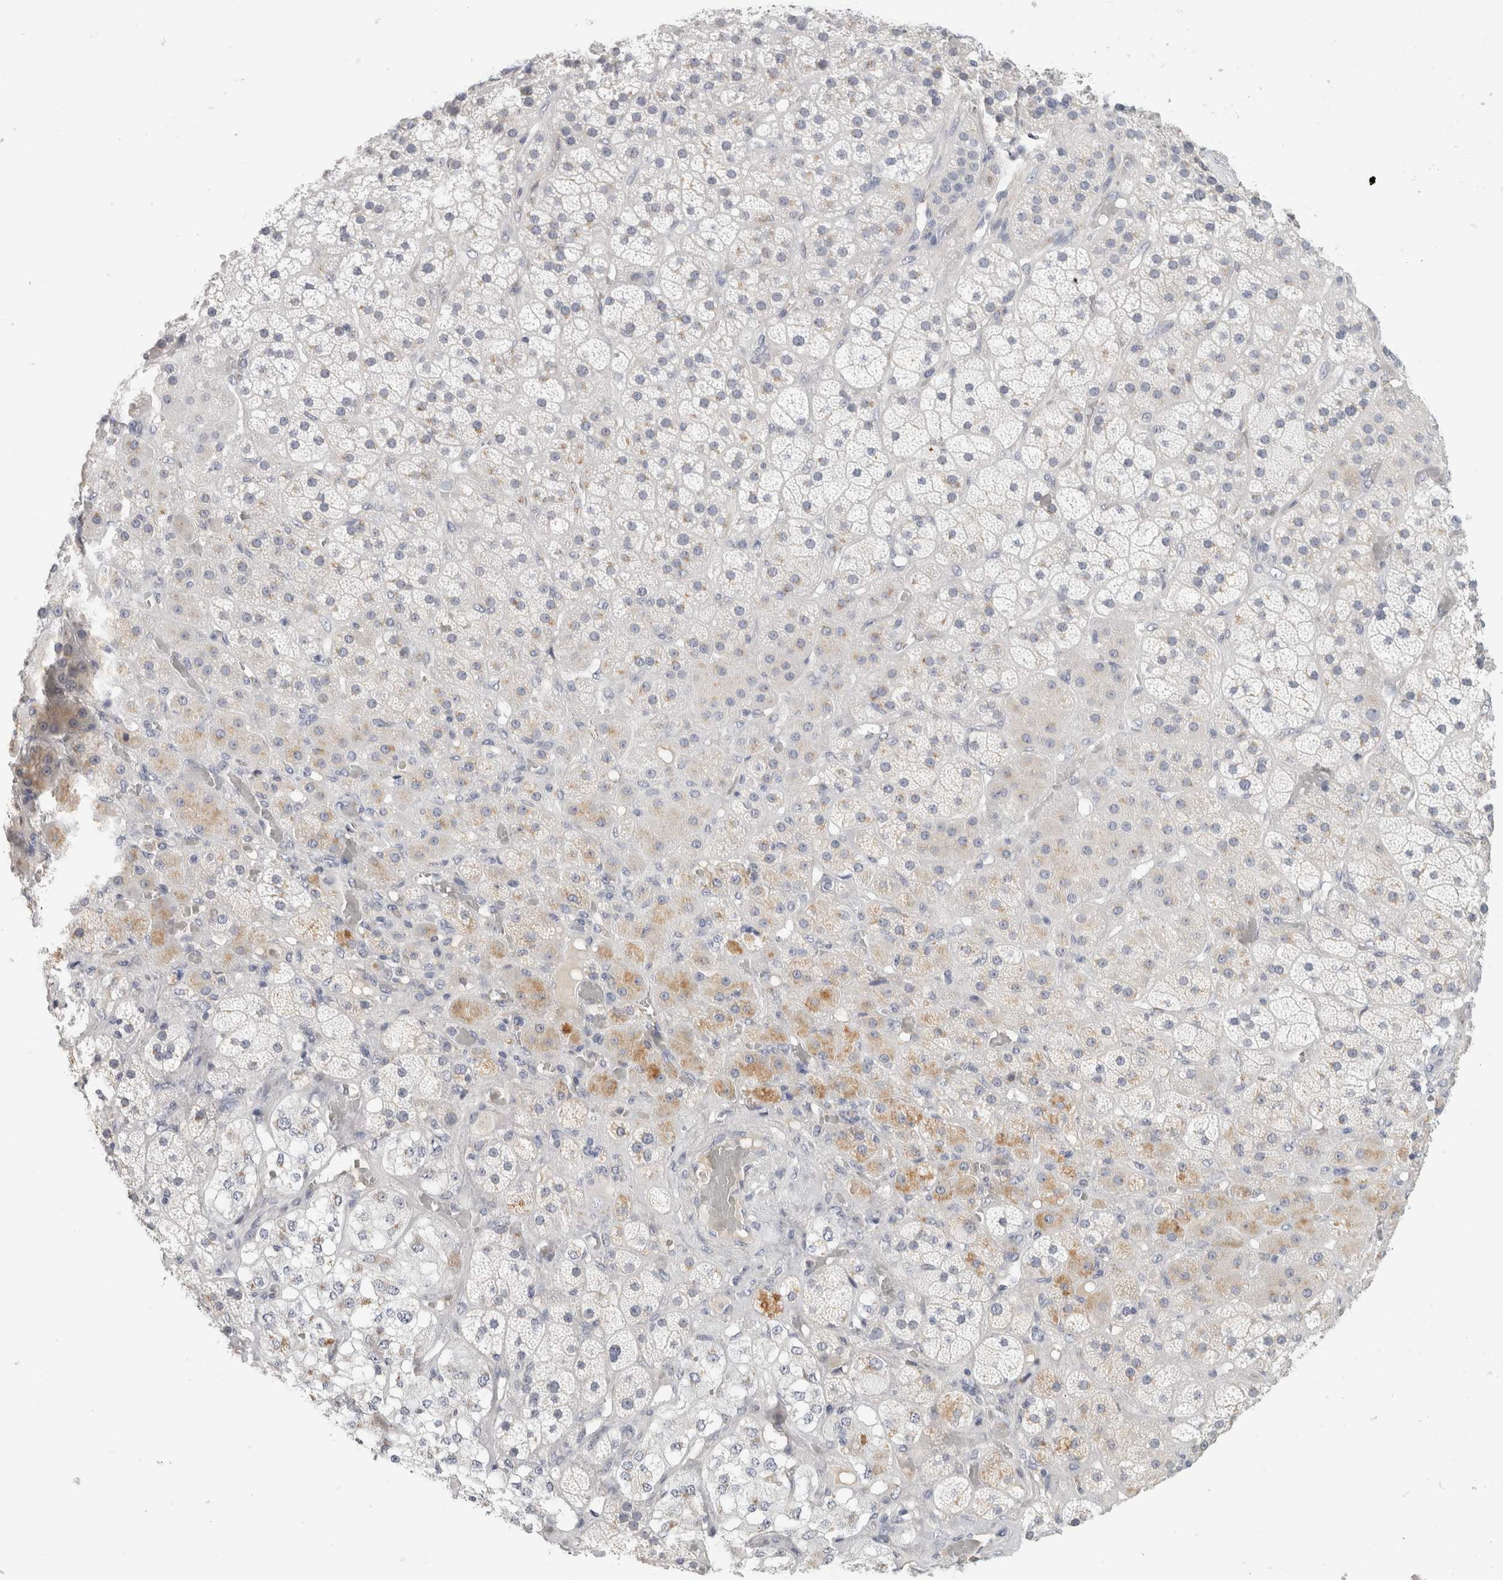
{"staining": {"intensity": "weak", "quantity": "<25%", "location": "cytoplasmic/membranous"}, "tissue": "adrenal gland", "cell_type": "Glandular cells", "image_type": "normal", "snomed": [{"axis": "morphology", "description": "Normal tissue, NOS"}, {"axis": "topography", "description": "Adrenal gland"}], "caption": "High magnification brightfield microscopy of benign adrenal gland stained with DAB (3,3'-diaminobenzidine) (brown) and counterstained with hematoxylin (blue): glandular cells show no significant expression.", "gene": "STK31", "patient": {"sex": "male", "age": 57}}